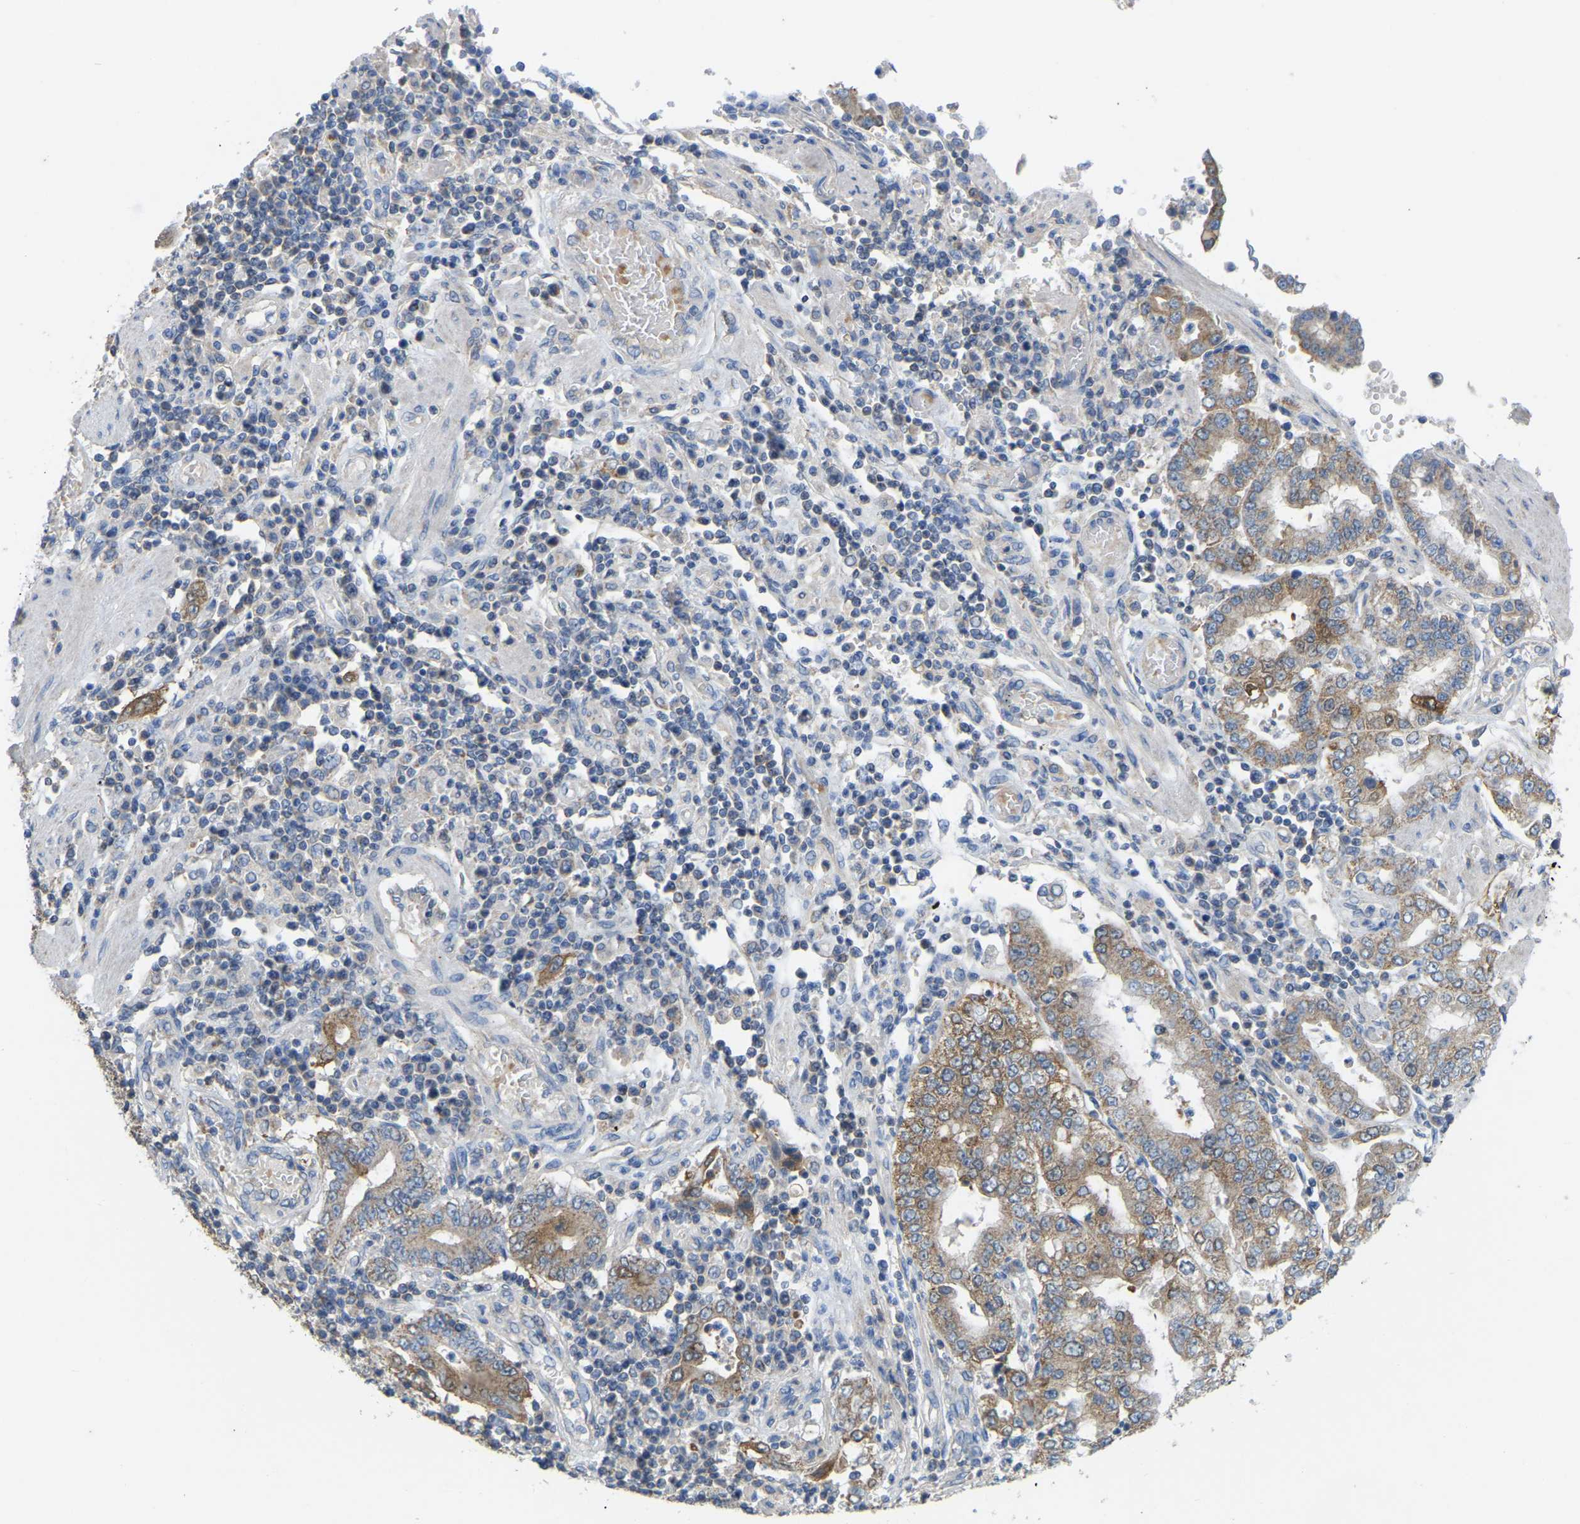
{"staining": {"intensity": "moderate", "quantity": ">75%", "location": "cytoplasmic/membranous"}, "tissue": "stomach cancer", "cell_type": "Tumor cells", "image_type": "cancer", "snomed": [{"axis": "morphology", "description": "Adenocarcinoma, NOS"}, {"axis": "topography", "description": "Stomach"}], "caption": "Stomach adenocarcinoma stained with DAB (3,3'-diaminobenzidine) immunohistochemistry (IHC) demonstrates medium levels of moderate cytoplasmic/membranous staining in approximately >75% of tumor cells.", "gene": "SERPINB5", "patient": {"sex": "male", "age": 76}}